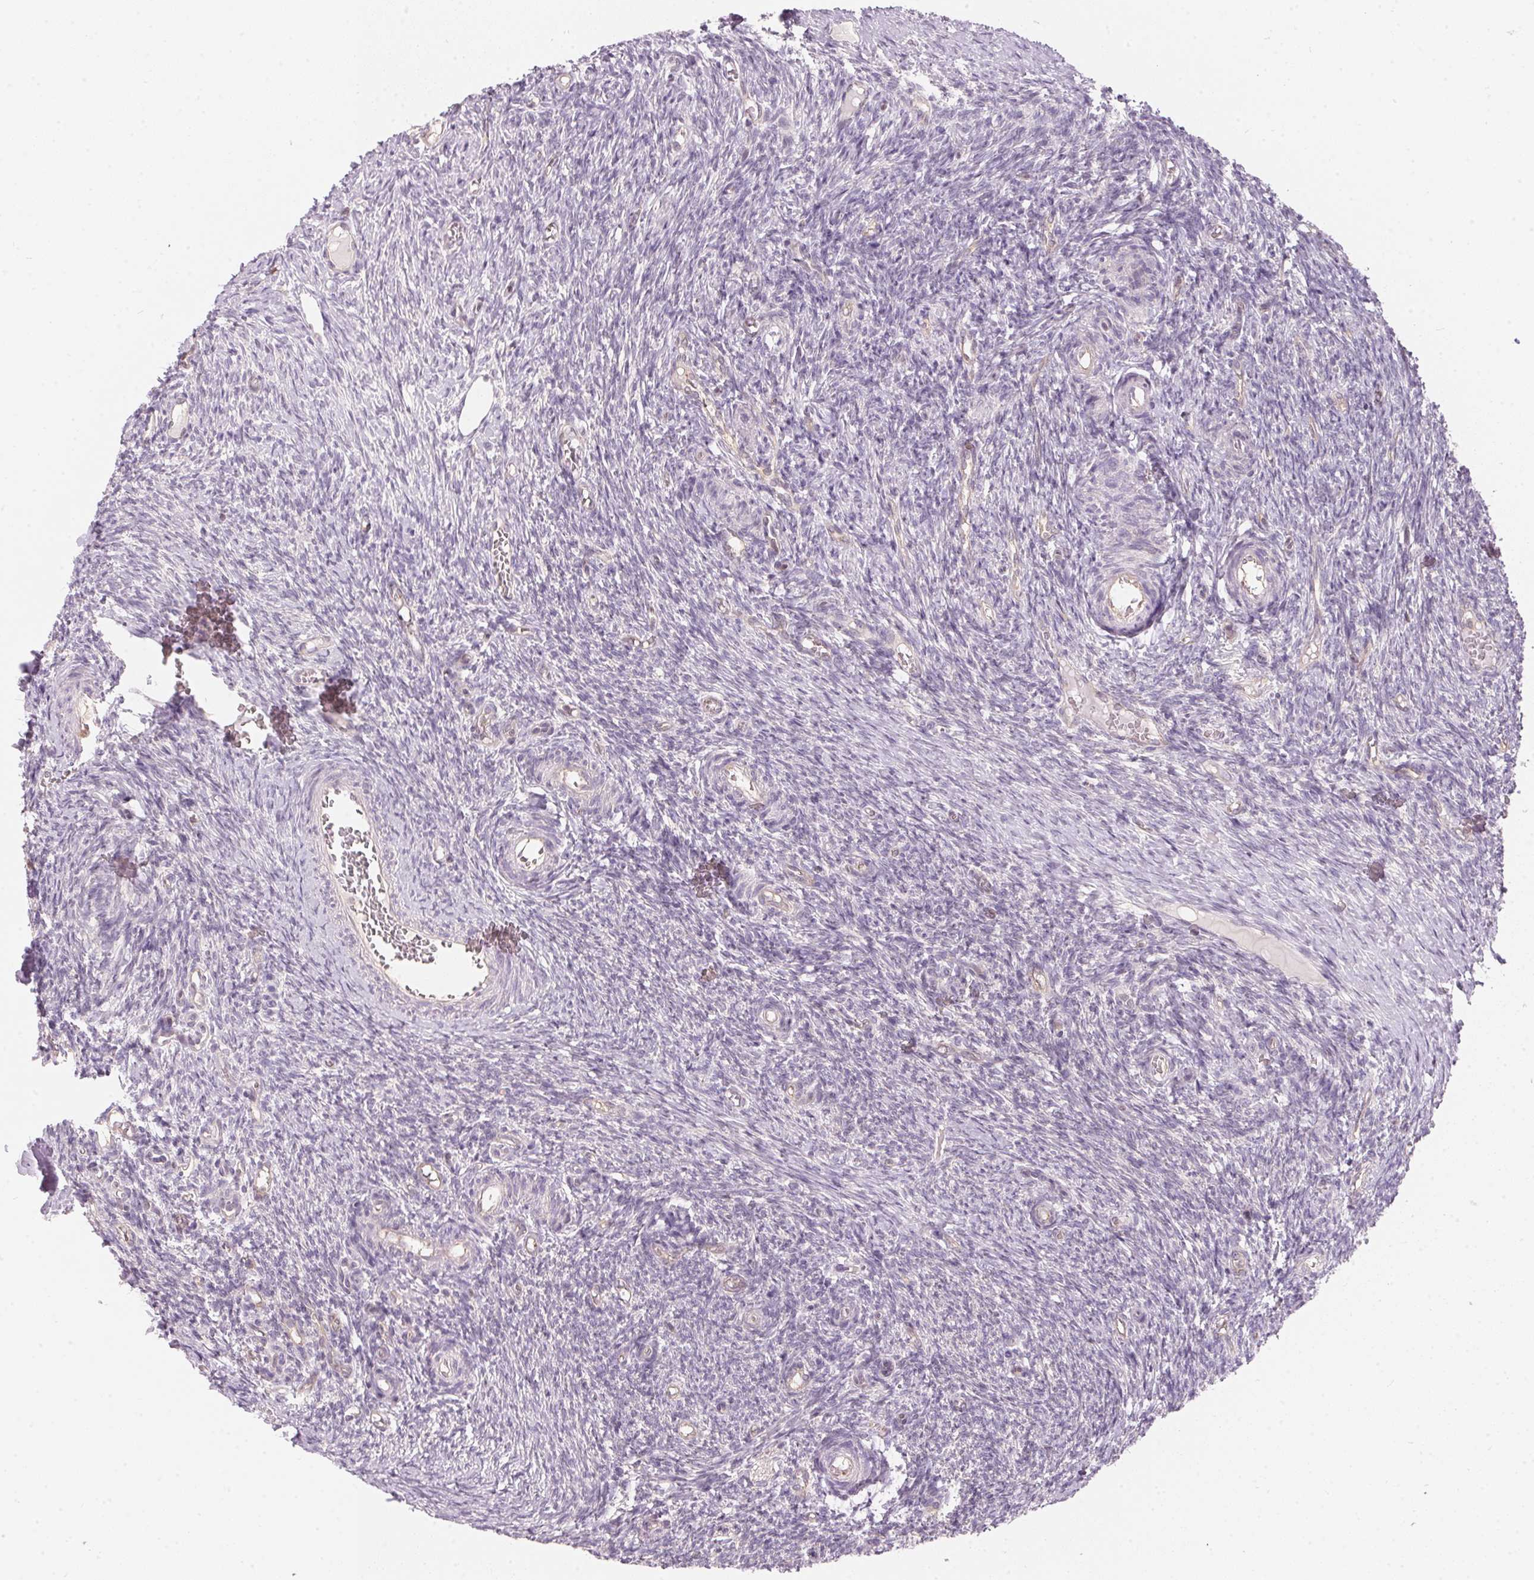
{"staining": {"intensity": "negative", "quantity": "none", "location": "none"}, "tissue": "ovary", "cell_type": "Ovarian stroma cells", "image_type": "normal", "snomed": [{"axis": "morphology", "description": "Normal tissue, NOS"}, {"axis": "topography", "description": "Ovary"}], "caption": "IHC micrograph of benign human ovary stained for a protein (brown), which displays no staining in ovarian stroma cells. (DAB (3,3'-diaminobenzidine) immunohistochemistry visualized using brightfield microscopy, high magnification).", "gene": "BLMH", "patient": {"sex": "female", "age": 39}}